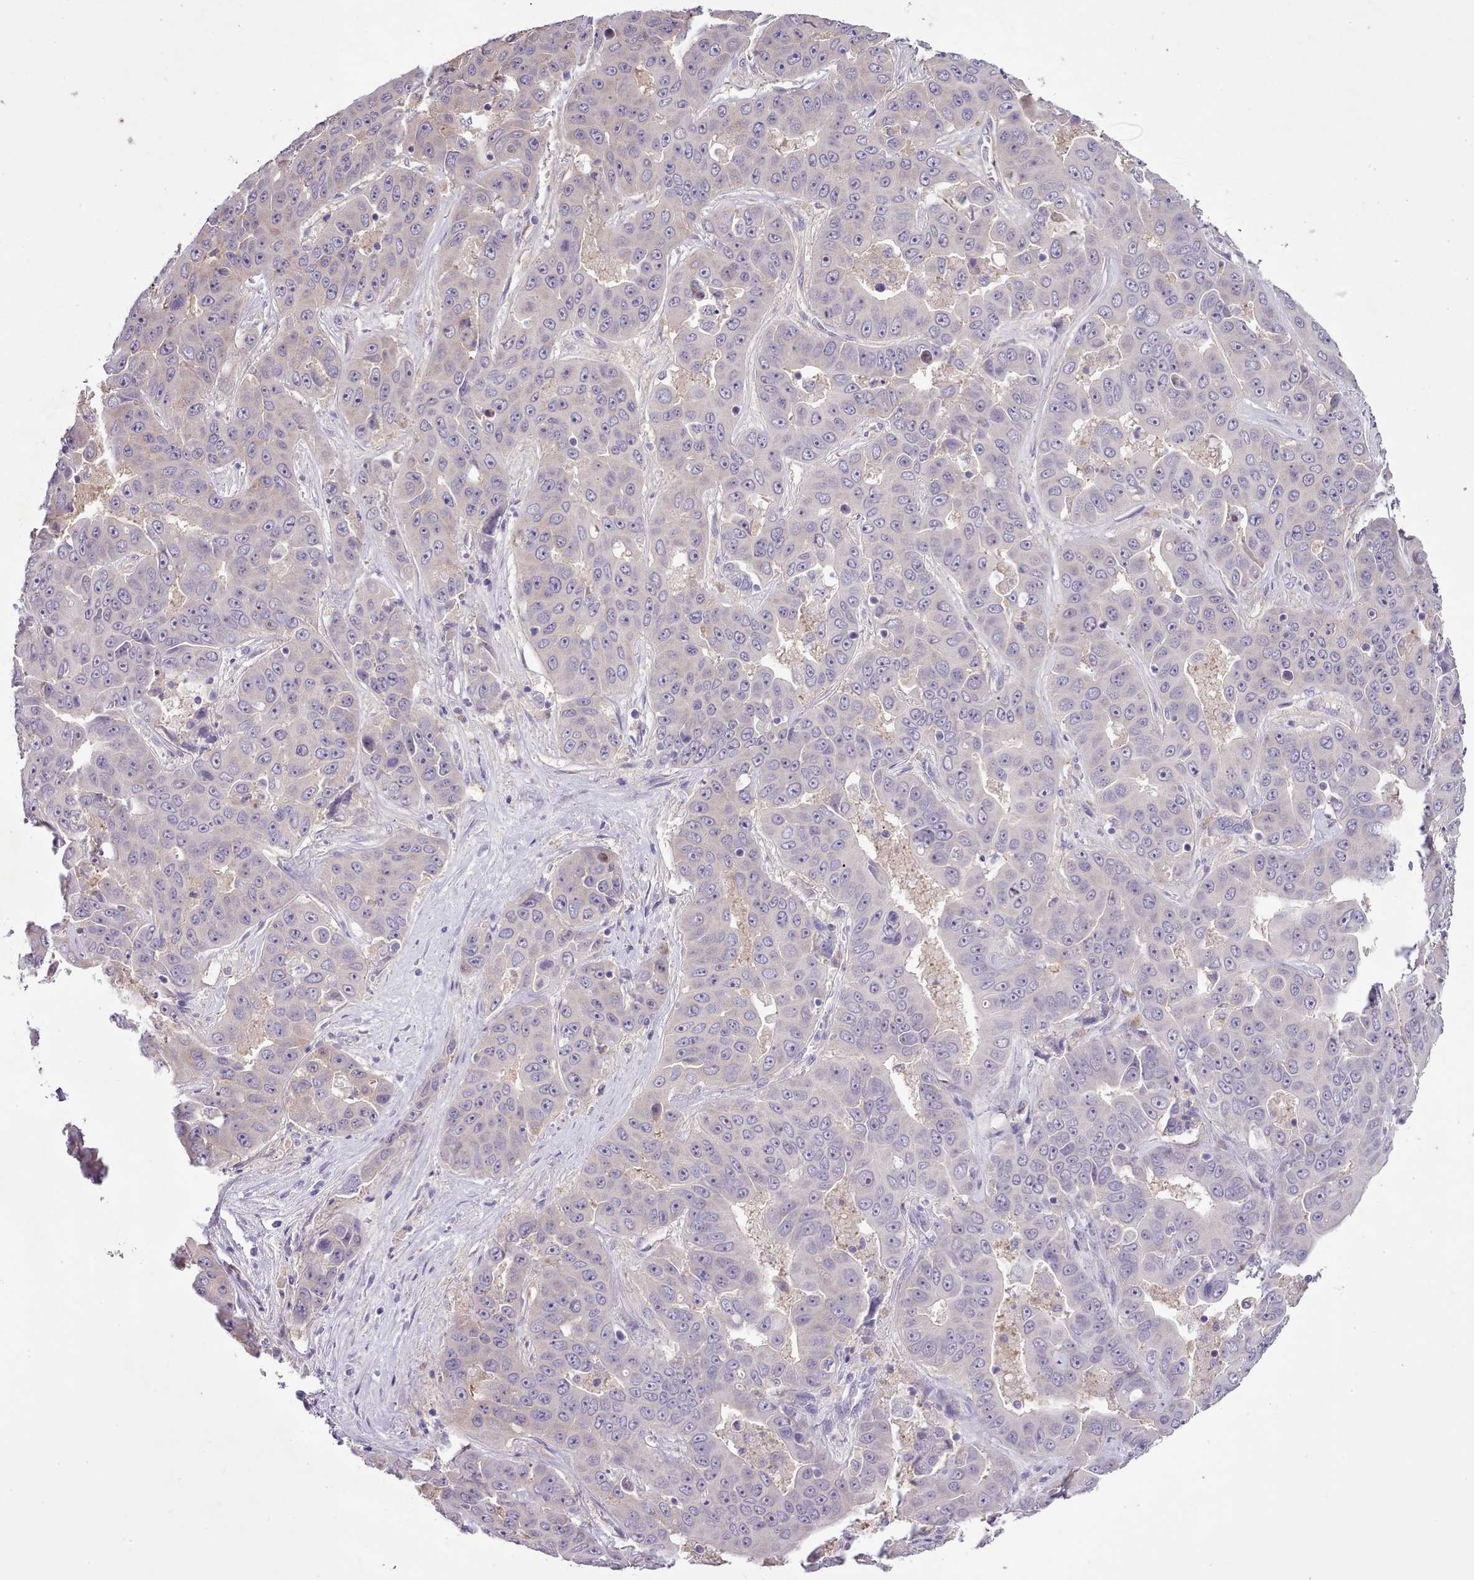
{"staining": {"intensity": "negative", "quantity": "none", "location": "none"}, "tissue": "liver cancer", "cell_type": "Tumor cells", "image_type": "cancer", "snomed": [{"axis": "morphology", "description": "Cholangiocarcinoma"}, {"axis": "topography", "description": "Liver"}], "caption": "Immunohistochemistry (IHC) micrograph of neoplastic tissue: human liver cholangiocarcinoma stained with DAB exhibits no significant protein positivity in tumor cells. (DAB IHC visualized using brightfield microscopy, high magnification).", "gene": "SETX", "patient": {"sex": "female", "age": 52}}